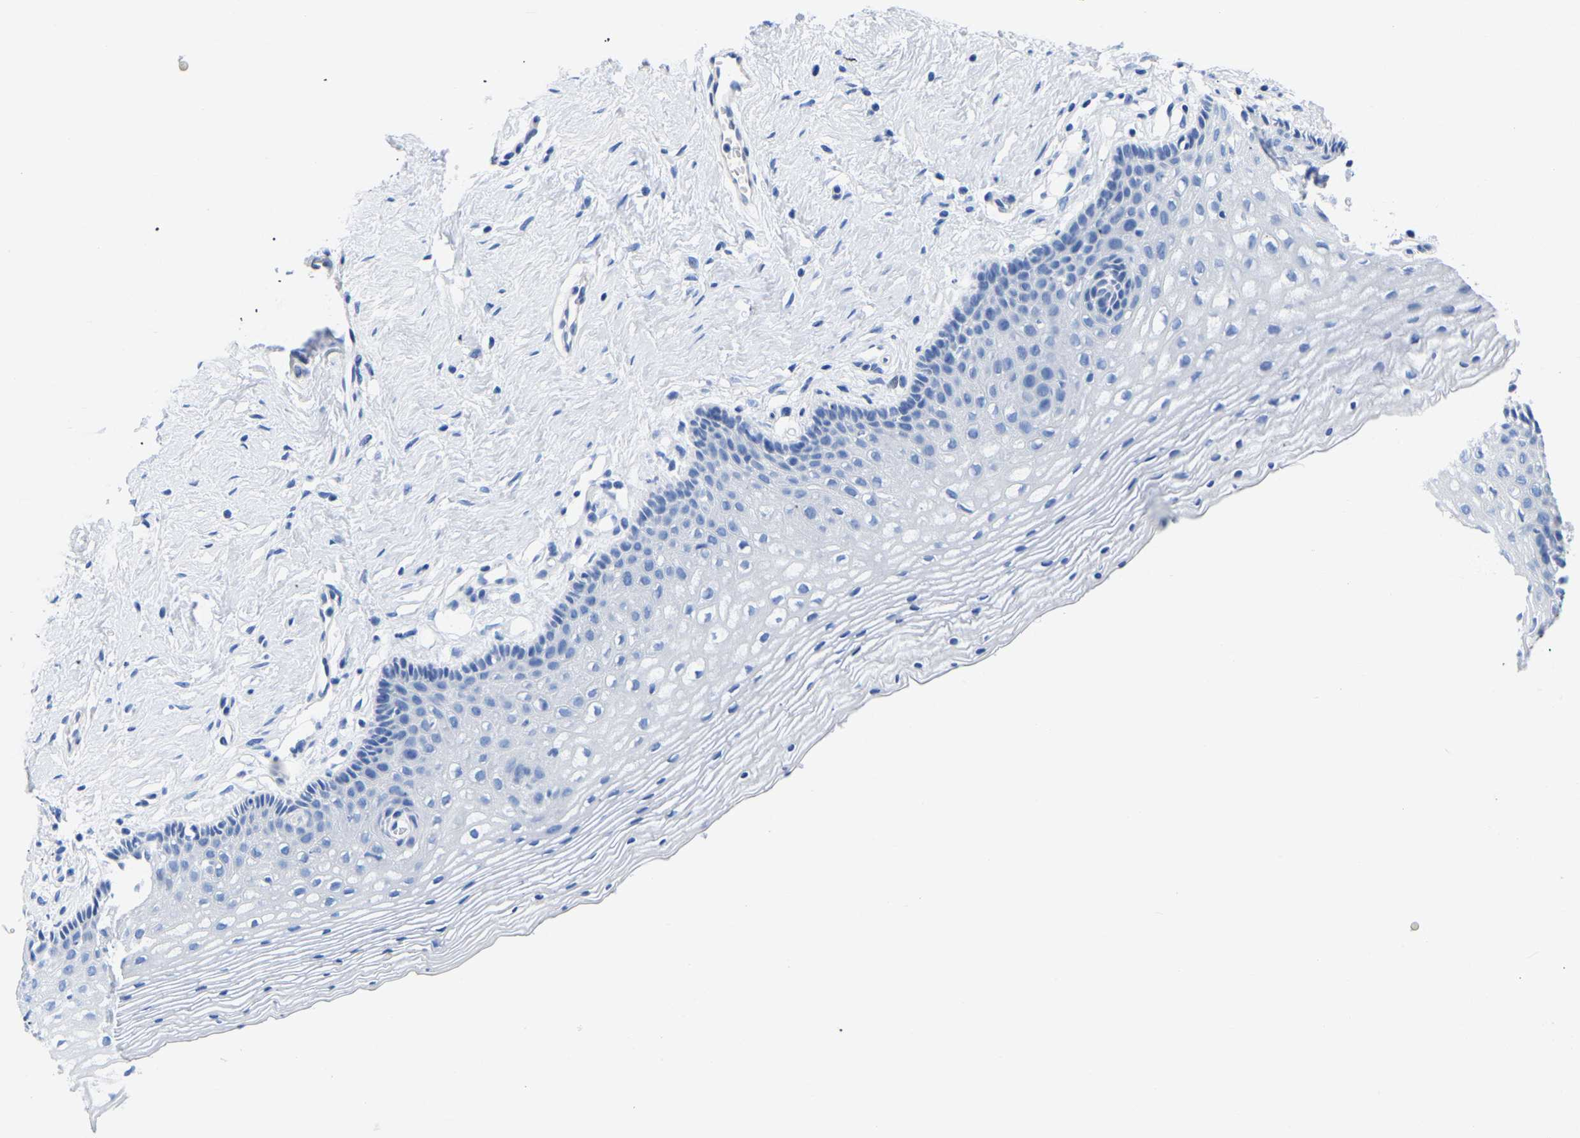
{"staining": {"intensity": "negative", "quantity": "none", "location": "none"}, "tissue": "vagina", "cell_type": "Squamous epithelial cells", "image_type": "normal", "snomed": [{"axis": "morphology", "description": "Normal tissue, NOS"}, {"axis": "topography", "description": "Vagina"}], "caption": "Immunohistochemistry (IHC) of normal human vagina demonstrates no positivity in squamous epithelial cells.", "gene": "UPK3A", "patient": {"sex": "female", "age": 32}}